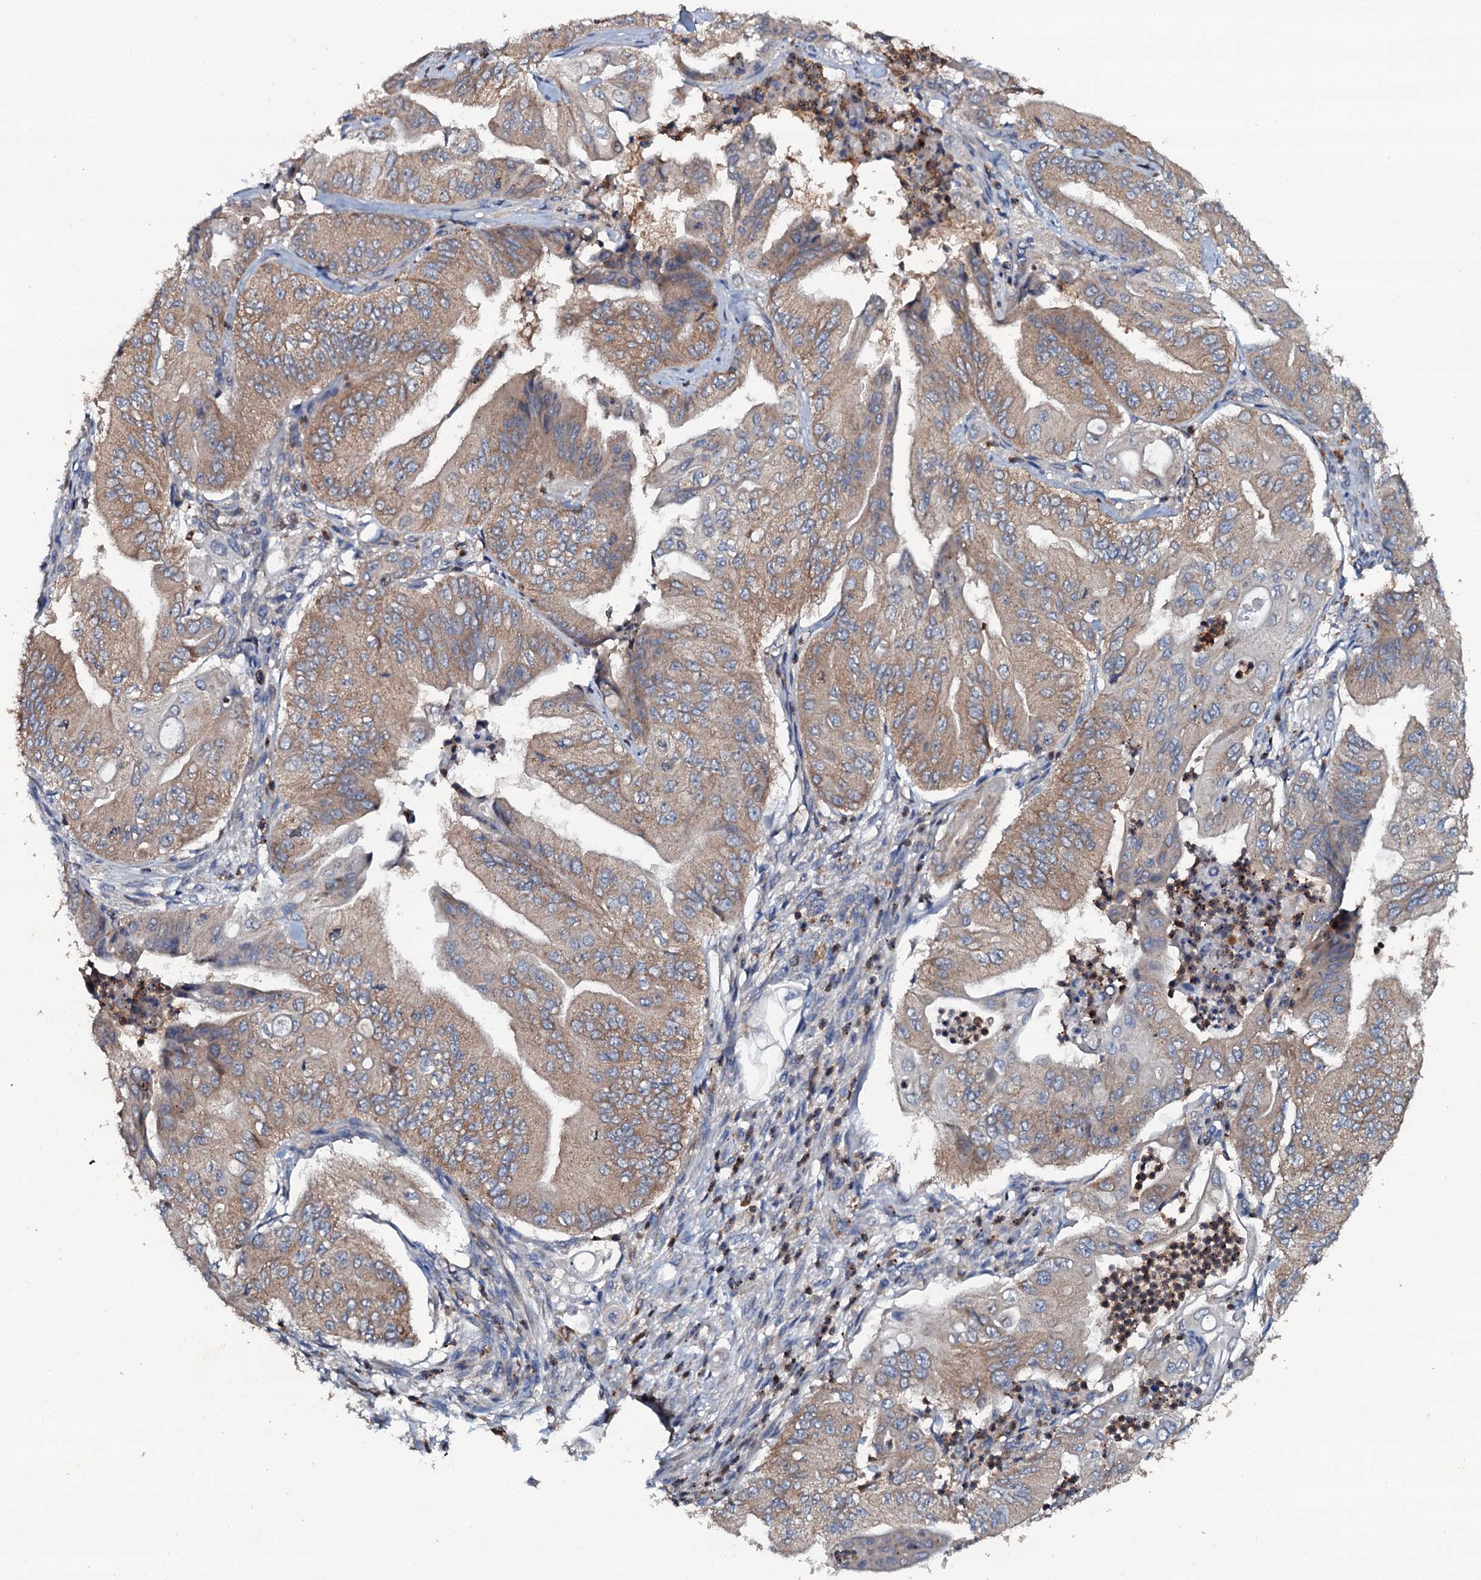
{"staining": {"intensity": "moderate", "quantity": ">75%", "location": "cytoplasmic/membranous"}, "tissue": "pancreatic cancer", "cell_type": "Tumor cells", "image_type": "cancer", "snomed": [{"axis": "morphology", "description": "Adenocarcinoma, NOS"}, {"axis": "topography", "description": "Pancreas"}], "caption": "About >75% of tumor cells in adenocarcinoma (pancreatic) demonstrate moderate cytoplasmic/membranous protein staining as visualized by brown immunohistochemical staining.", "gene": "GRK2", "patient": {"sex": "female", "age": 77}}